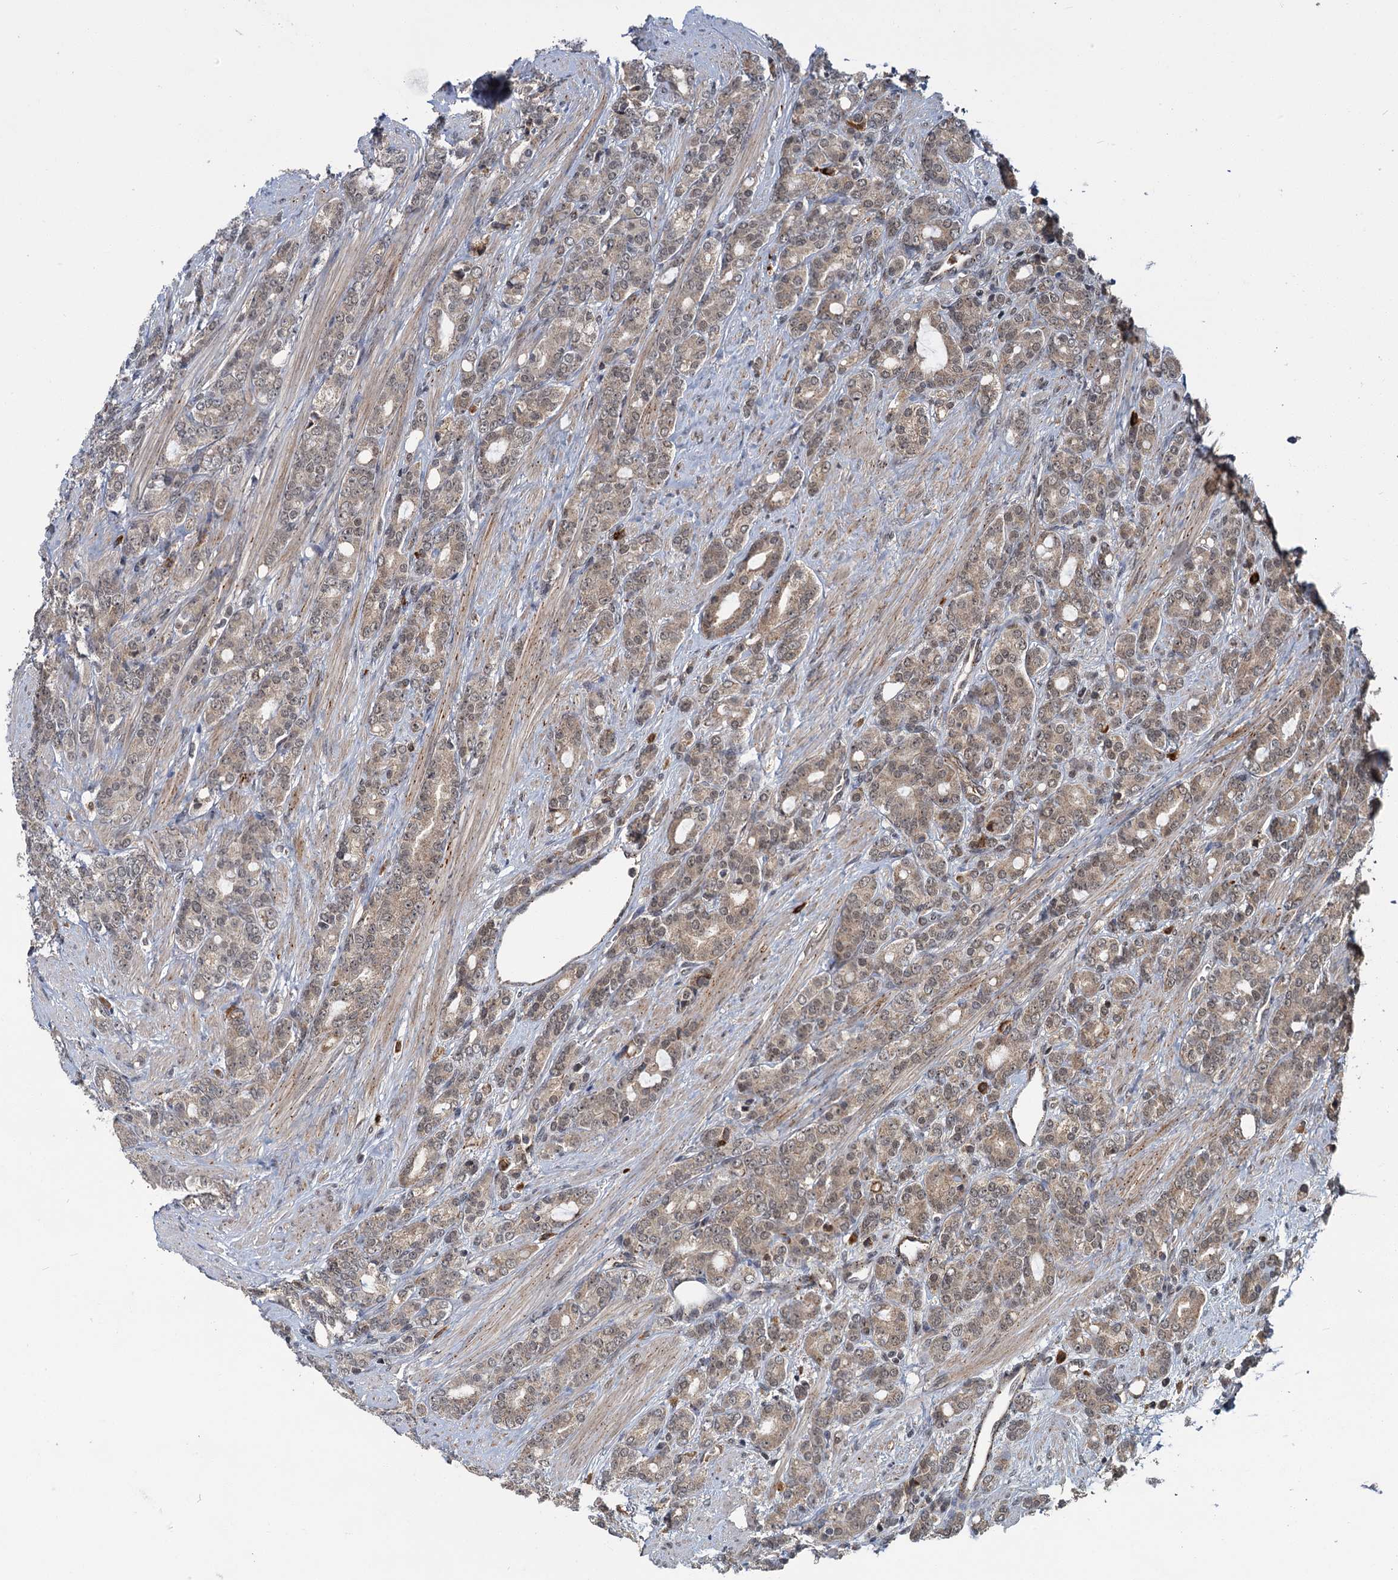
{"staining": {"intensity": "weak", "quantity": ">75%", "location": "cytoplasmic/membranous,nuclear"}, "tissue": "prostate cancer", "cell_type": "Tumor cells", "image_type": "cancer", "snomed": [{"axis": "morphology", "description": "Adenocarcinoma, High grade"}, {"axis": "topography", "description": "Prostate"}], "caption": "Prostate cancer stained with a protein marker exhibits weak staining in tumor cells.", "gene": "KANSL2", "patient": {"sex": "male", "age": 62}}